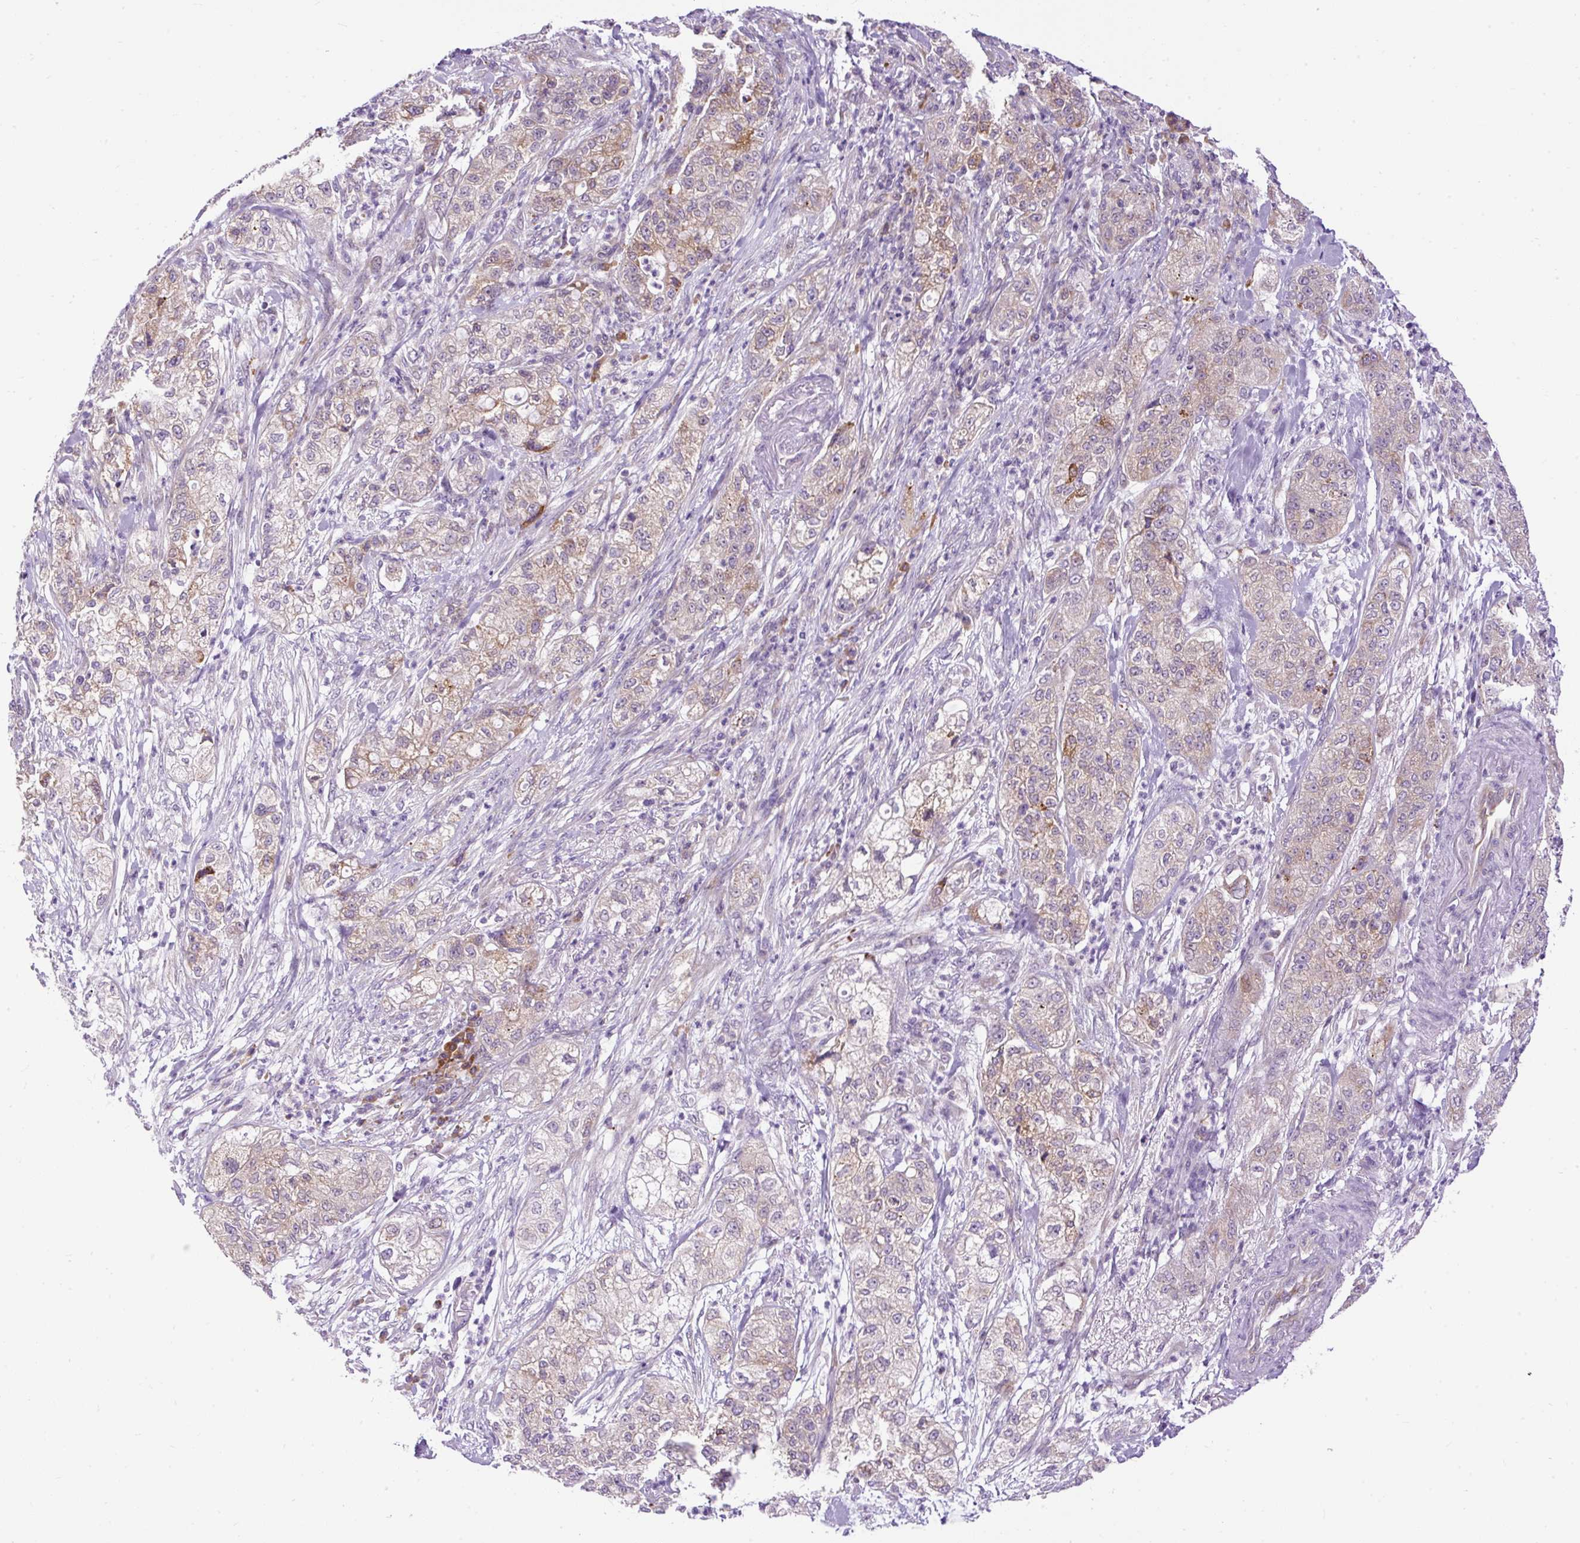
{"staining": {"intensity": "weak", "quantity": ">75%", "location": "cytoplasmic/membranous"}, "tissue": "pancreatic cancer", "cell_type": "Tumor cells", "image_type": "cancer", "snomed": [{"axis": "morphology", "description": "Adenocarcinoma, NOS"}, {"axis": "topography", "description": "Pancreas"}], "caption": "DAB immunohistochemical staining of pancreatic adenocarcinoma exhibits weak cytoplasmic/membranous protein positivity in approximately >75% of tumor cells. The staining was performed using DAB (3,3'-diaminobenzidine), with brown indicating positive protein expression. Nuclei are stained blue with hematoxylin.", "gene": "FMC1", "patient": {"sex": "female", "age": 78}}